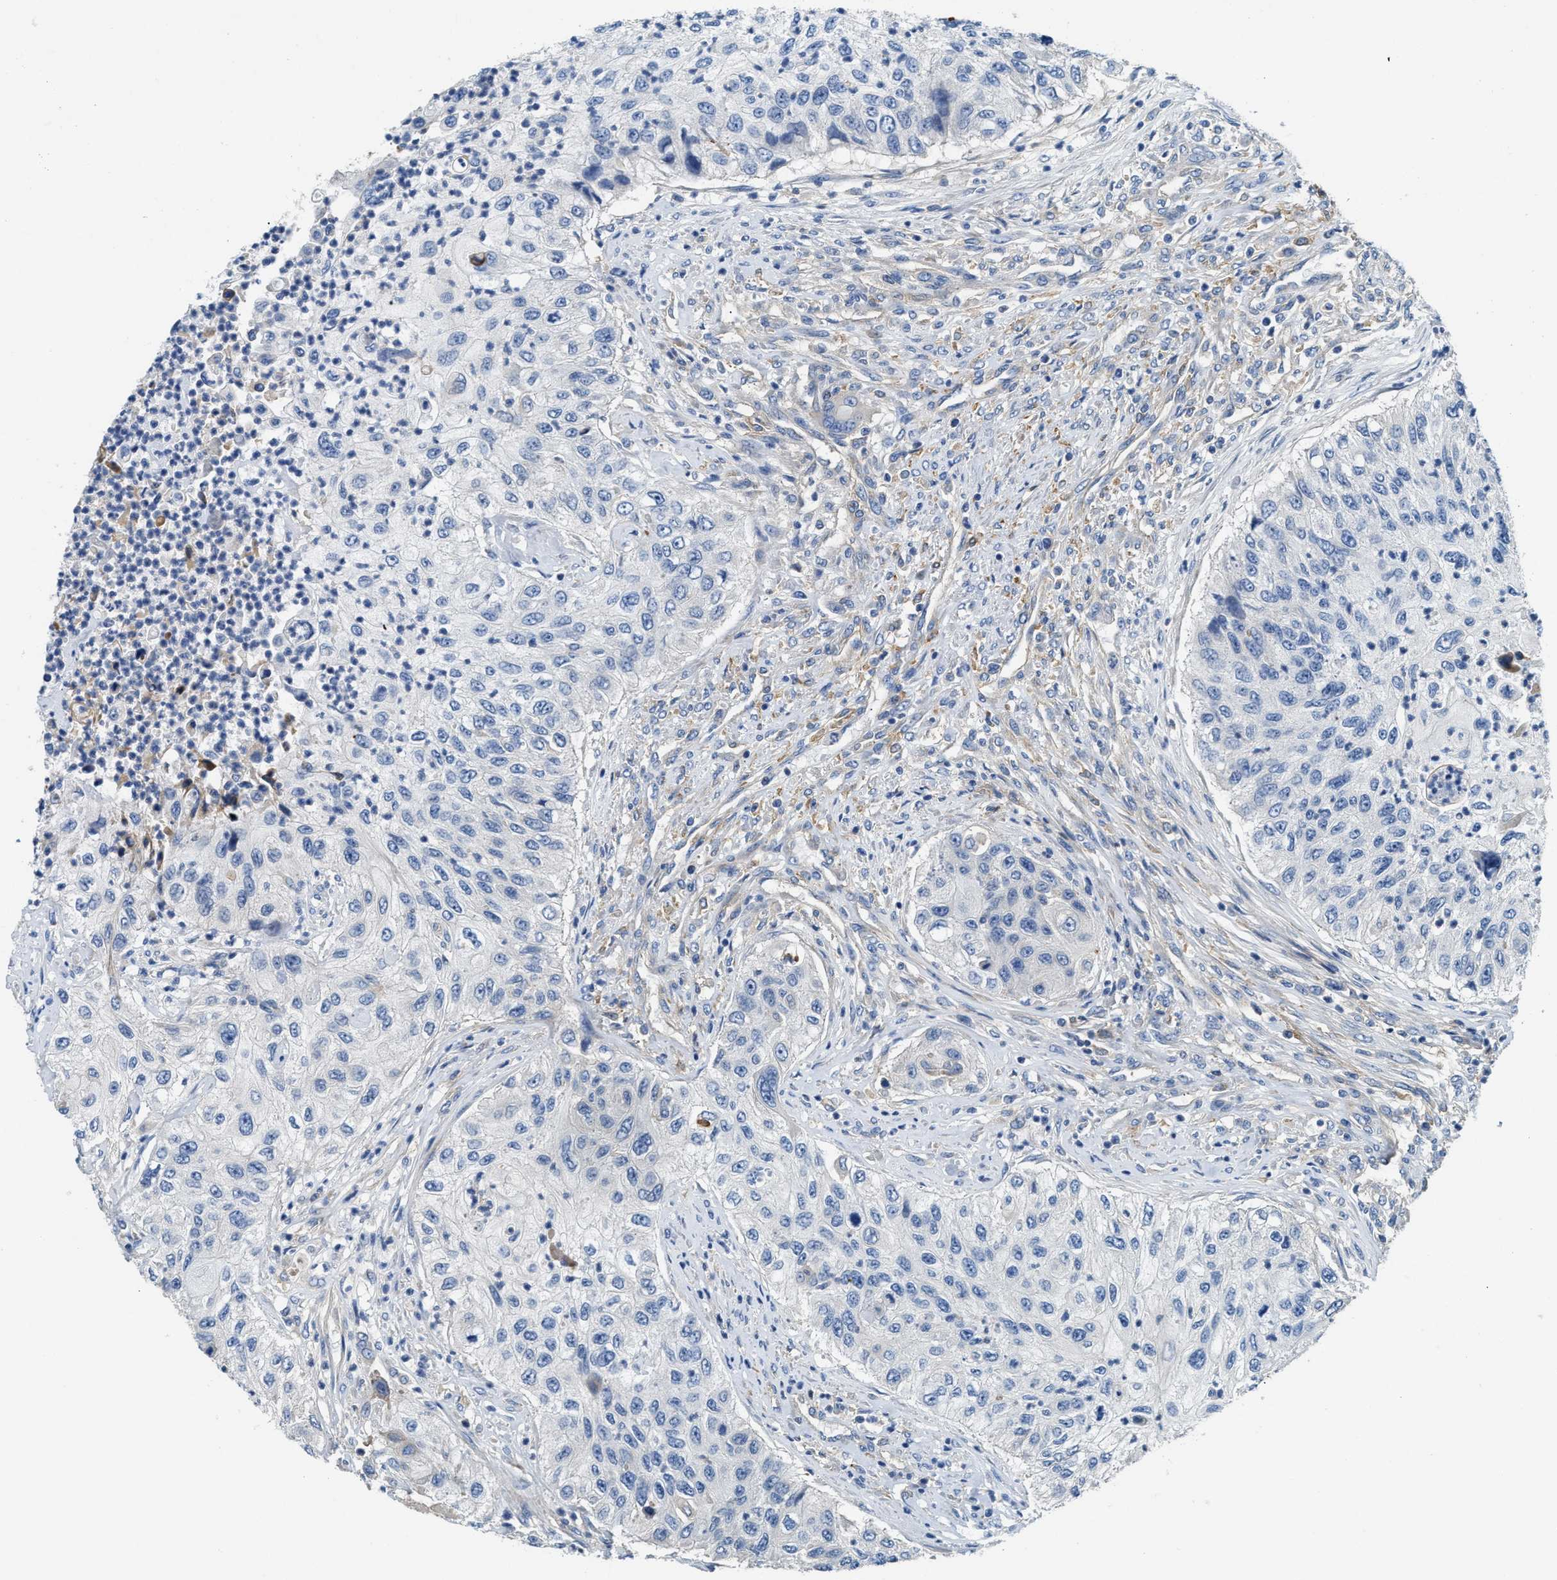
{"staining": {"intensity": "negative", "quantity": "none", "location": "none"}, "tissue": "urothelial cancer", "cell_type": "Tumor cells", "image_type": "cancer", "snomed": [{"axis": "morphology", "description": "Urothelial carcinoma, High grade"}, {"axis": "topography", "description": "Urinary bladder"}], "caption": "An immunohistochemistry photomicrograph of high-grade urothelial carcinoma is shown. There is no staining in tumor cells of high-grade urothelial carcinoma. The staining is performed using DAB (3,3'-diaminobenzidine) brown chromogen with nuclei counter-stained in using hematoxylin.", "gene": "NSUN7", "patient": {"sex": "female", "age": 60}}